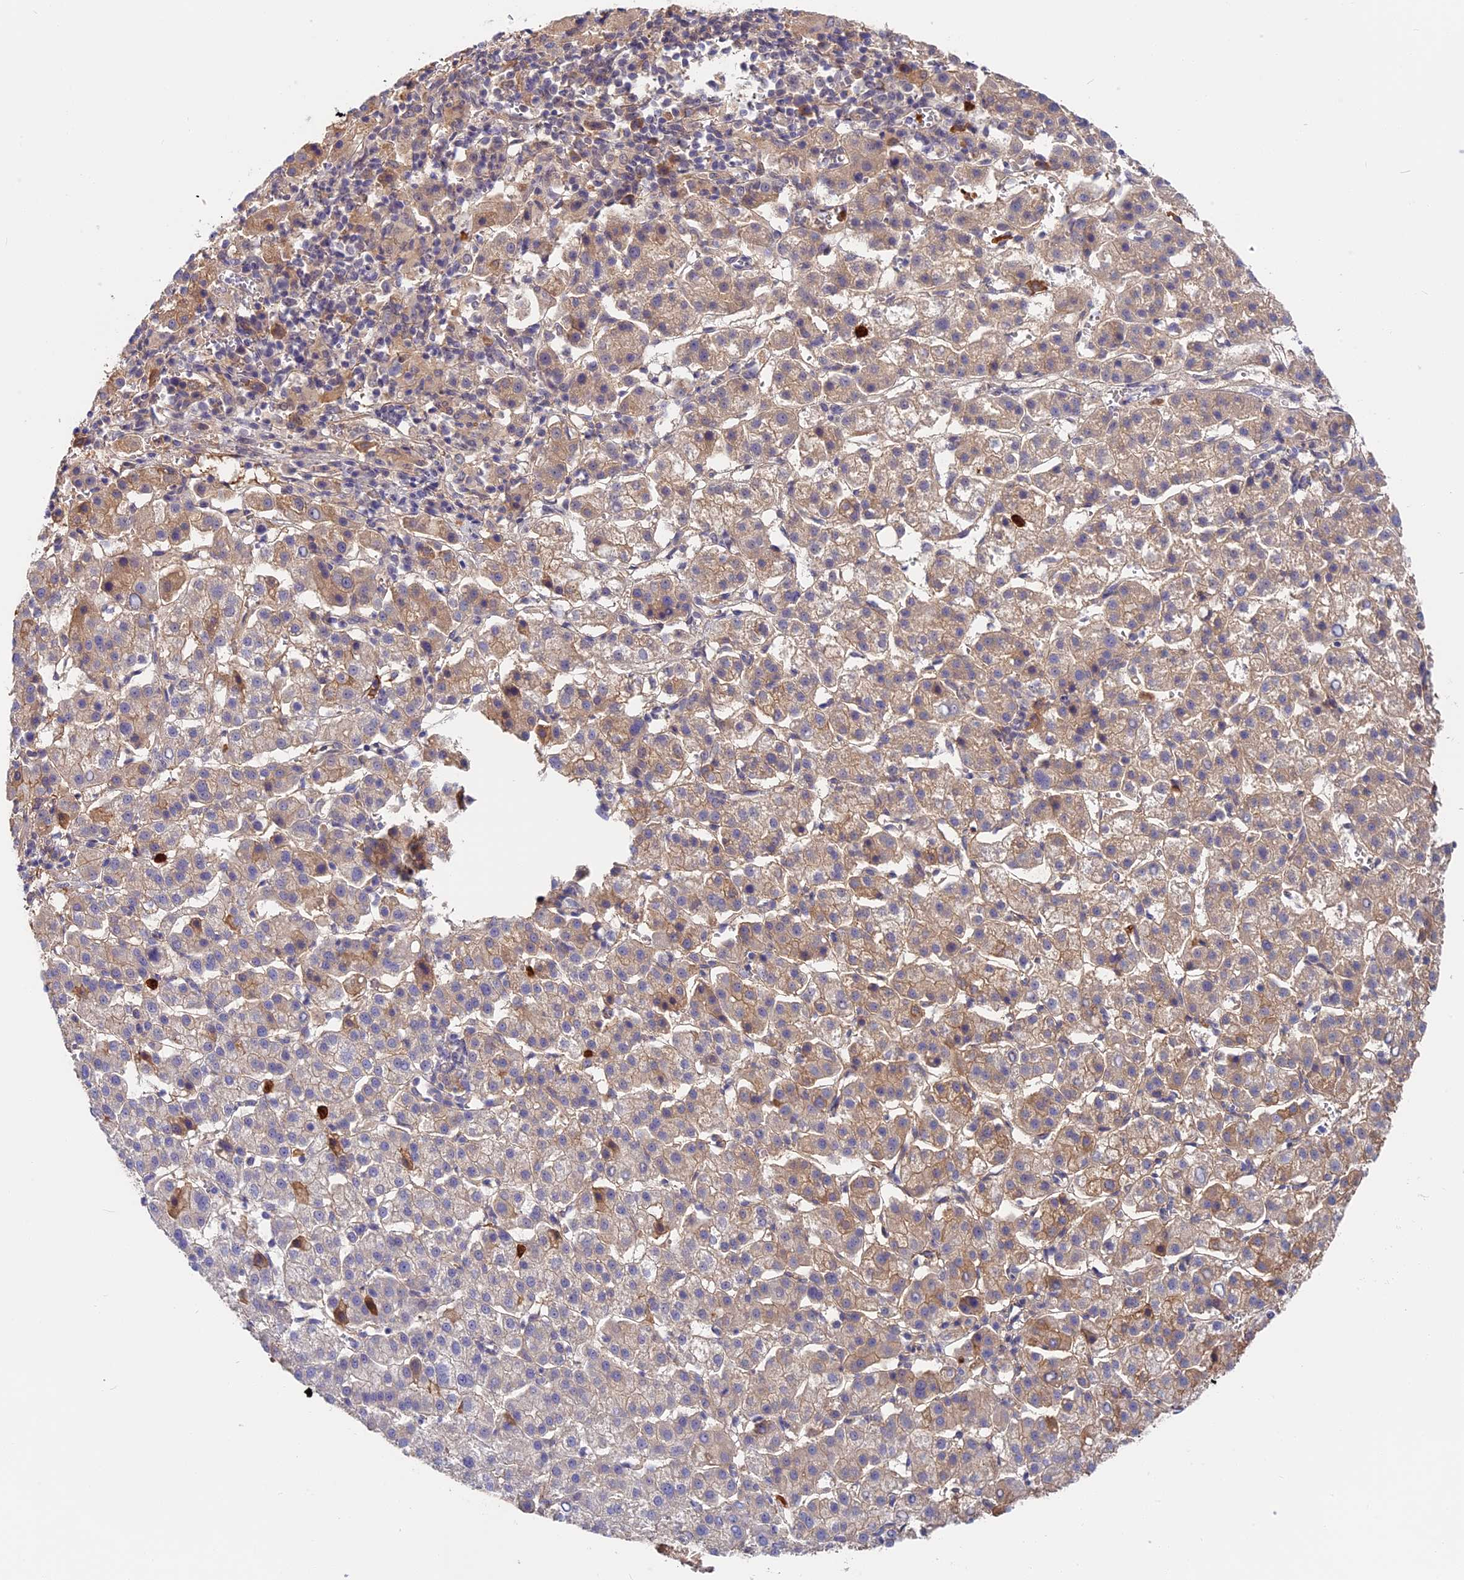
{"staining": {"intensity": "weak", "quantity": "25%-75%", "location": "cytoplasmic/membranous"}, "tissue": "liver cancer", "cell_type": "Tumor cells", "image_type": "cancer", "snomed": [{"axis": "morphology", "description": "Carcinoma, Hepatocellular, NOS"}, {"axis": "topography", "description": "Liver"}], "caption": "The photomicrograph reveals staining of hepatocellular carcinoma (liver), revealing weak cytoplasmic/membranous protein expression (brown color) within tumor cells.", "gene": "ADGRD1", "patient": {"sex": "female", "age": 58}}